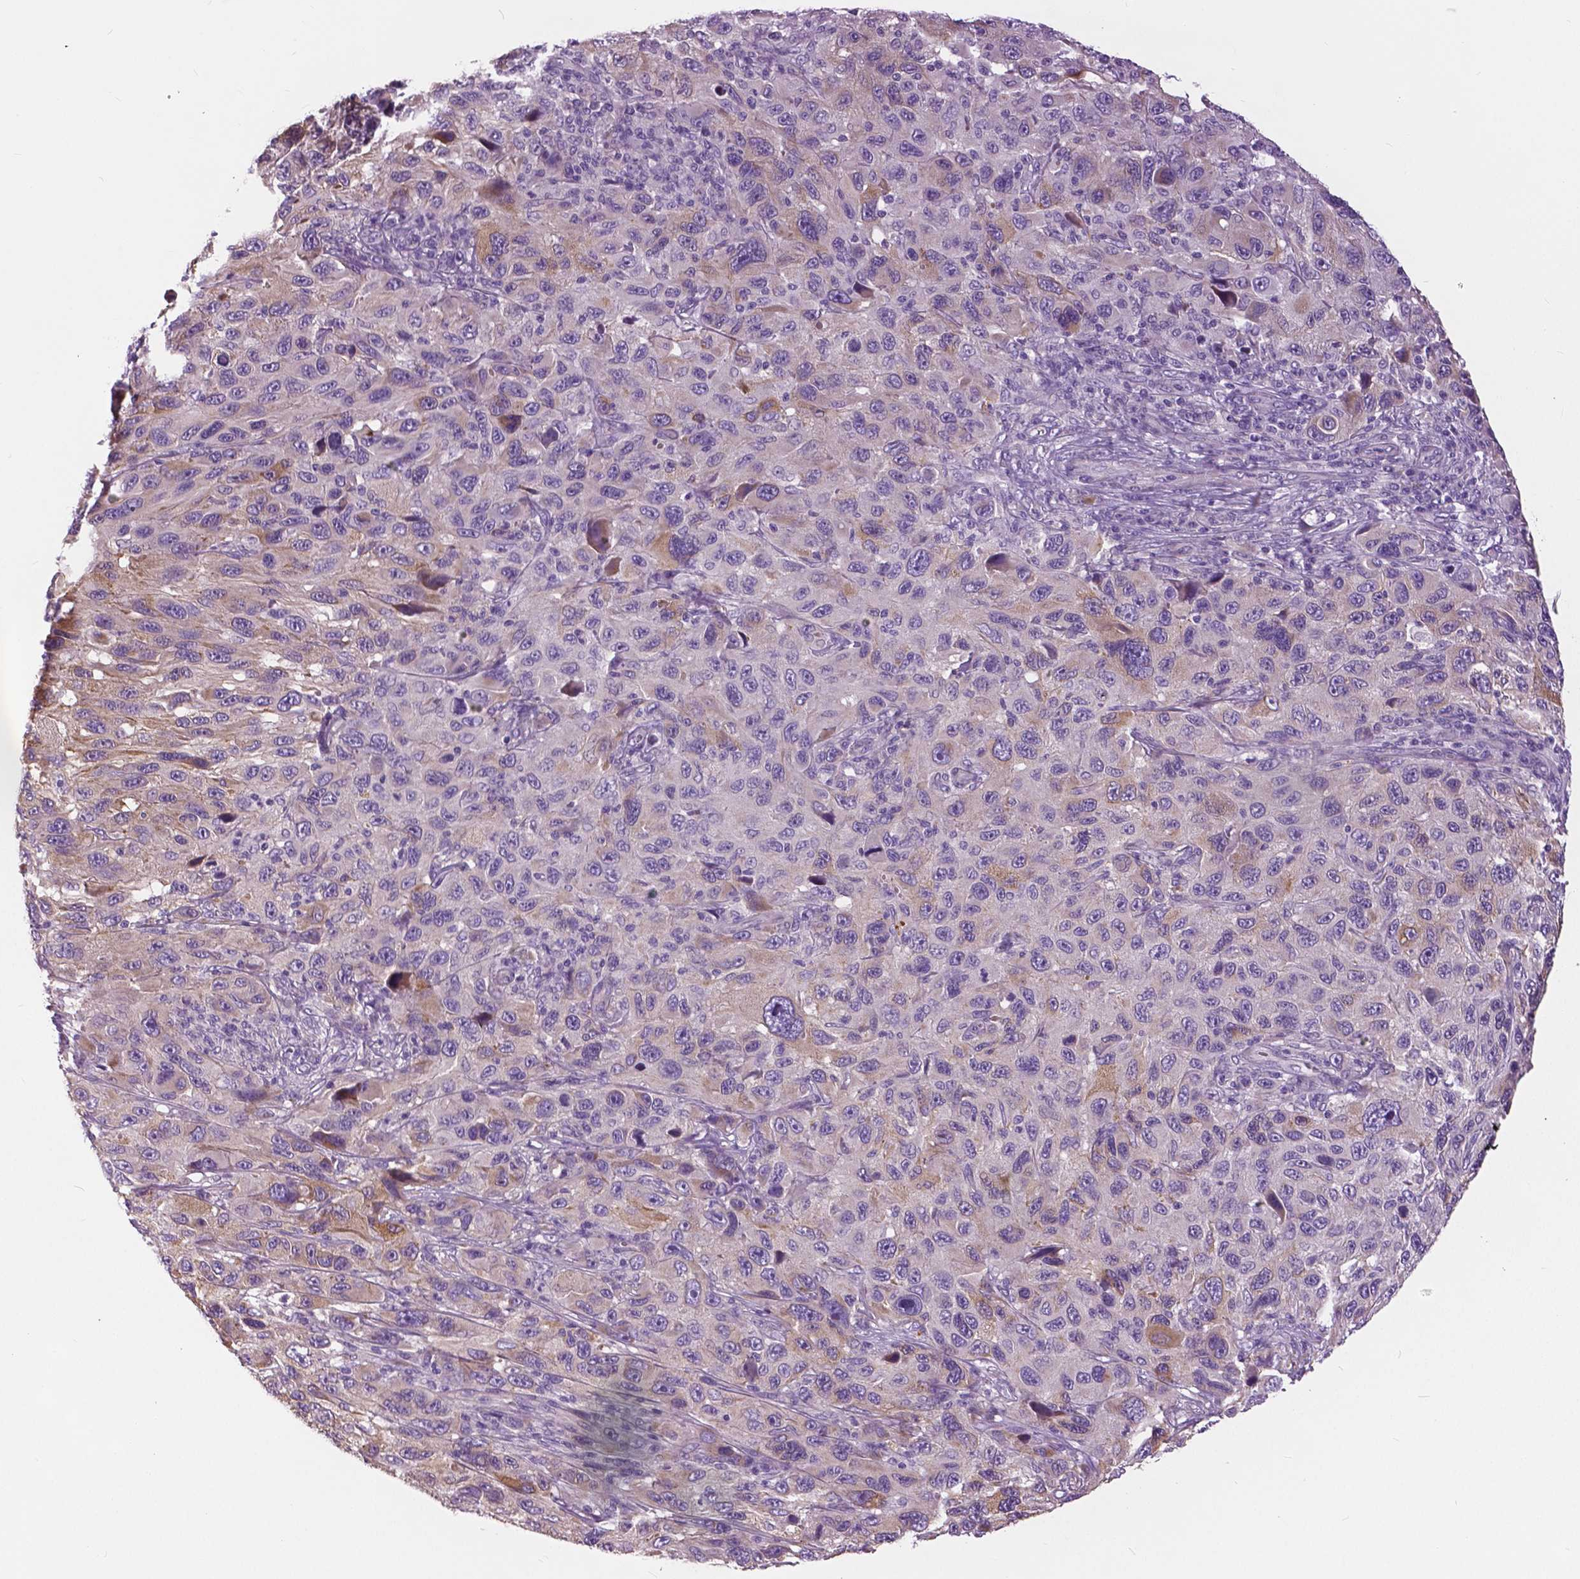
{"staining": {"intensity": "weak", "quantity": "<25%", "location": "cytoplasmic/membranous"}, "tissue": "melanoma", "cell_type": "Tumor cells", "image_type": "cancer", "snomed": [{"axis": "morphology", "description": "Malignant melanoma, NOS"}, {"axis": "topography", "description": "Skin"}], "caption": "This is an immunohistochemistry (IHC) photomicrograph of melanoma. There is no expression in tumor cells.", "gene": "SERPINI1", "patient": {"sex": "male", "age": 53}}